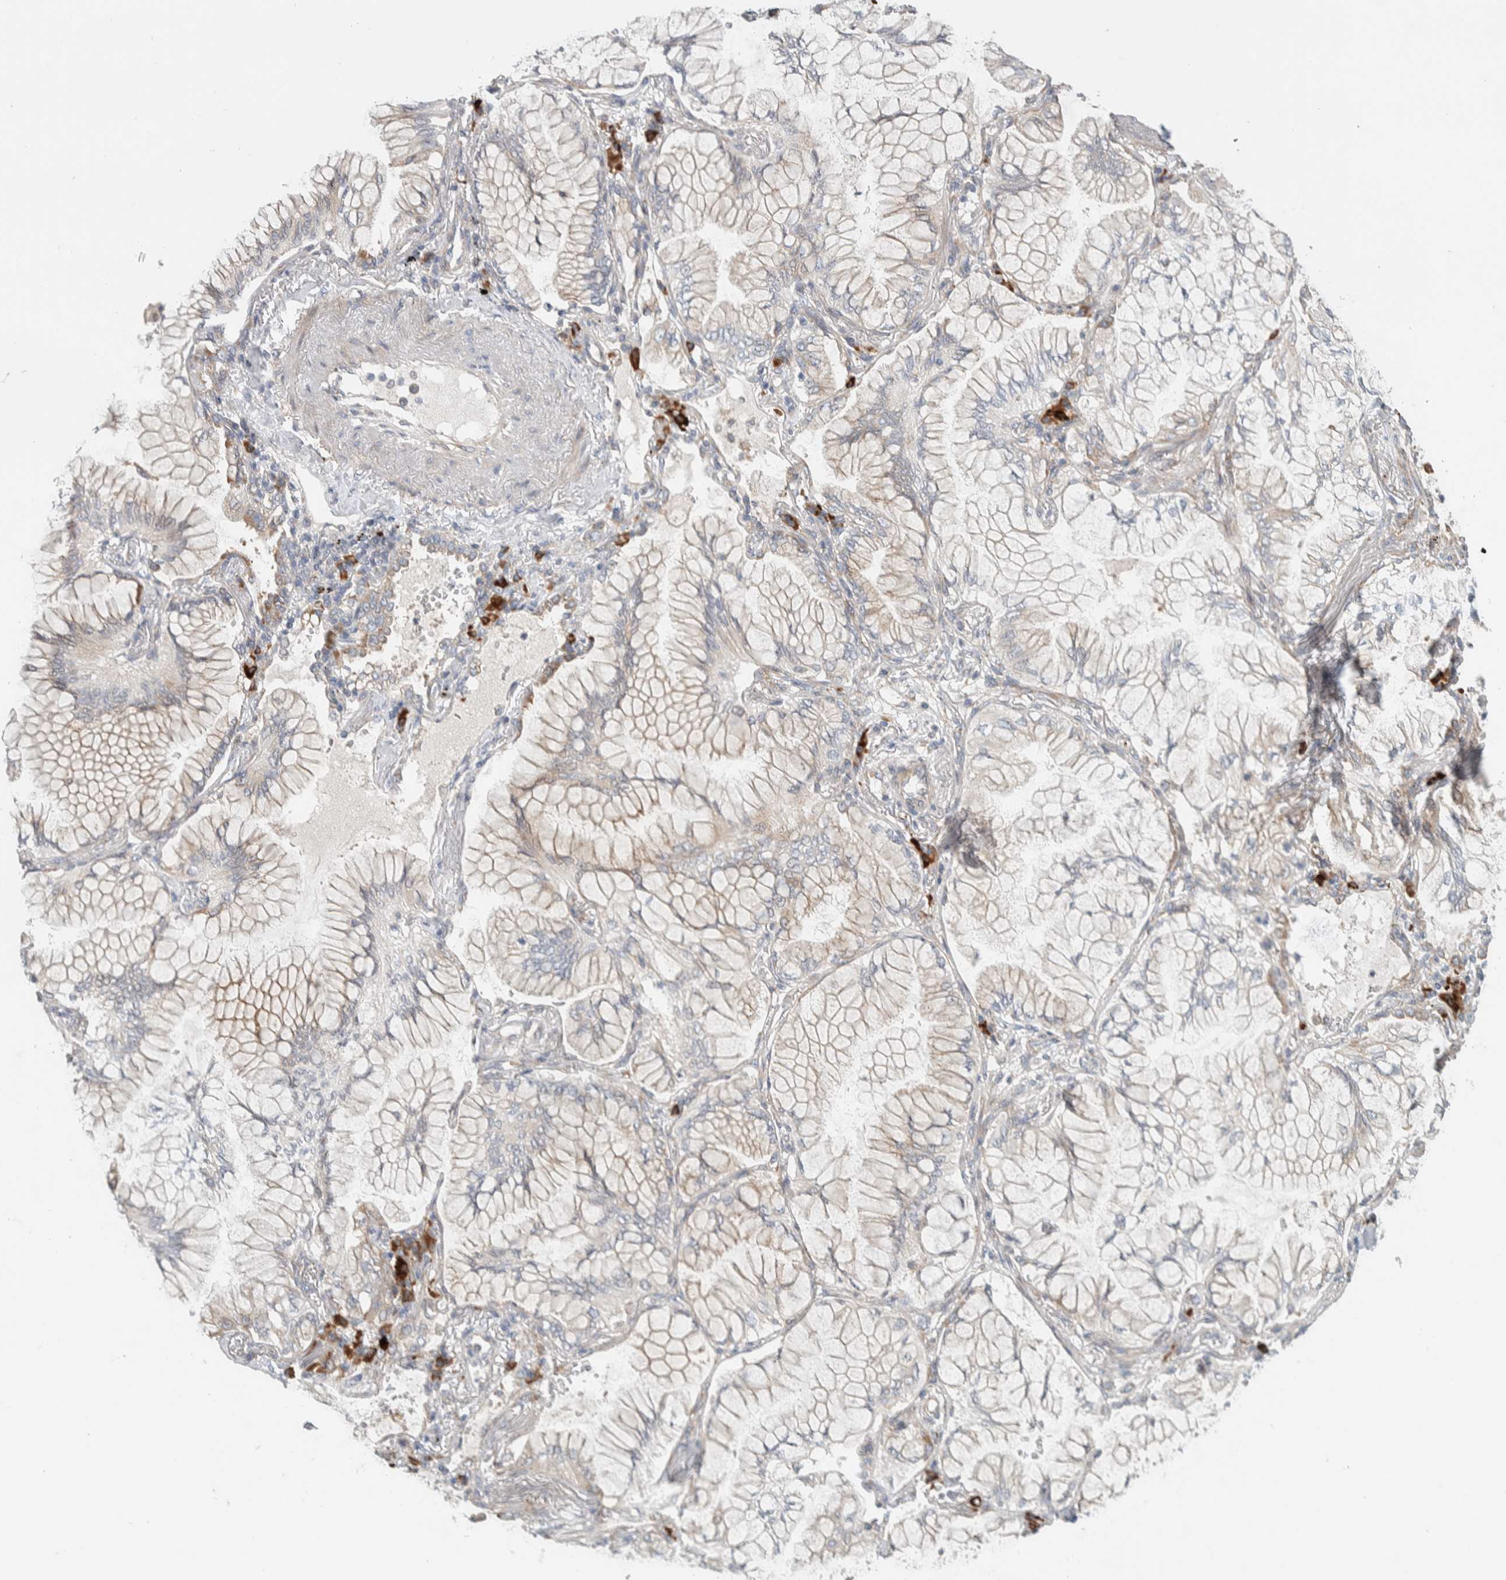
{"staining": {"intensity": "weak", "quantity": "<25%", "location": "cytoplasmic/membranous"}, "tissue": "lung cancer", "cell_type": "Tumor cells", "image_type": "cancer", "snomed": [{"axis": "morphology", "description": "Adenocarcinoma, NOS"}, {"axis": "topography", "description": "Lung"}], "caption": "Tumor cells show no significant protein positivity in lung cancer. (DAB IHC with hematoxylin counter stain).", "gene": "ADCY8", "patient": {"sex": "female", "age": 70}}